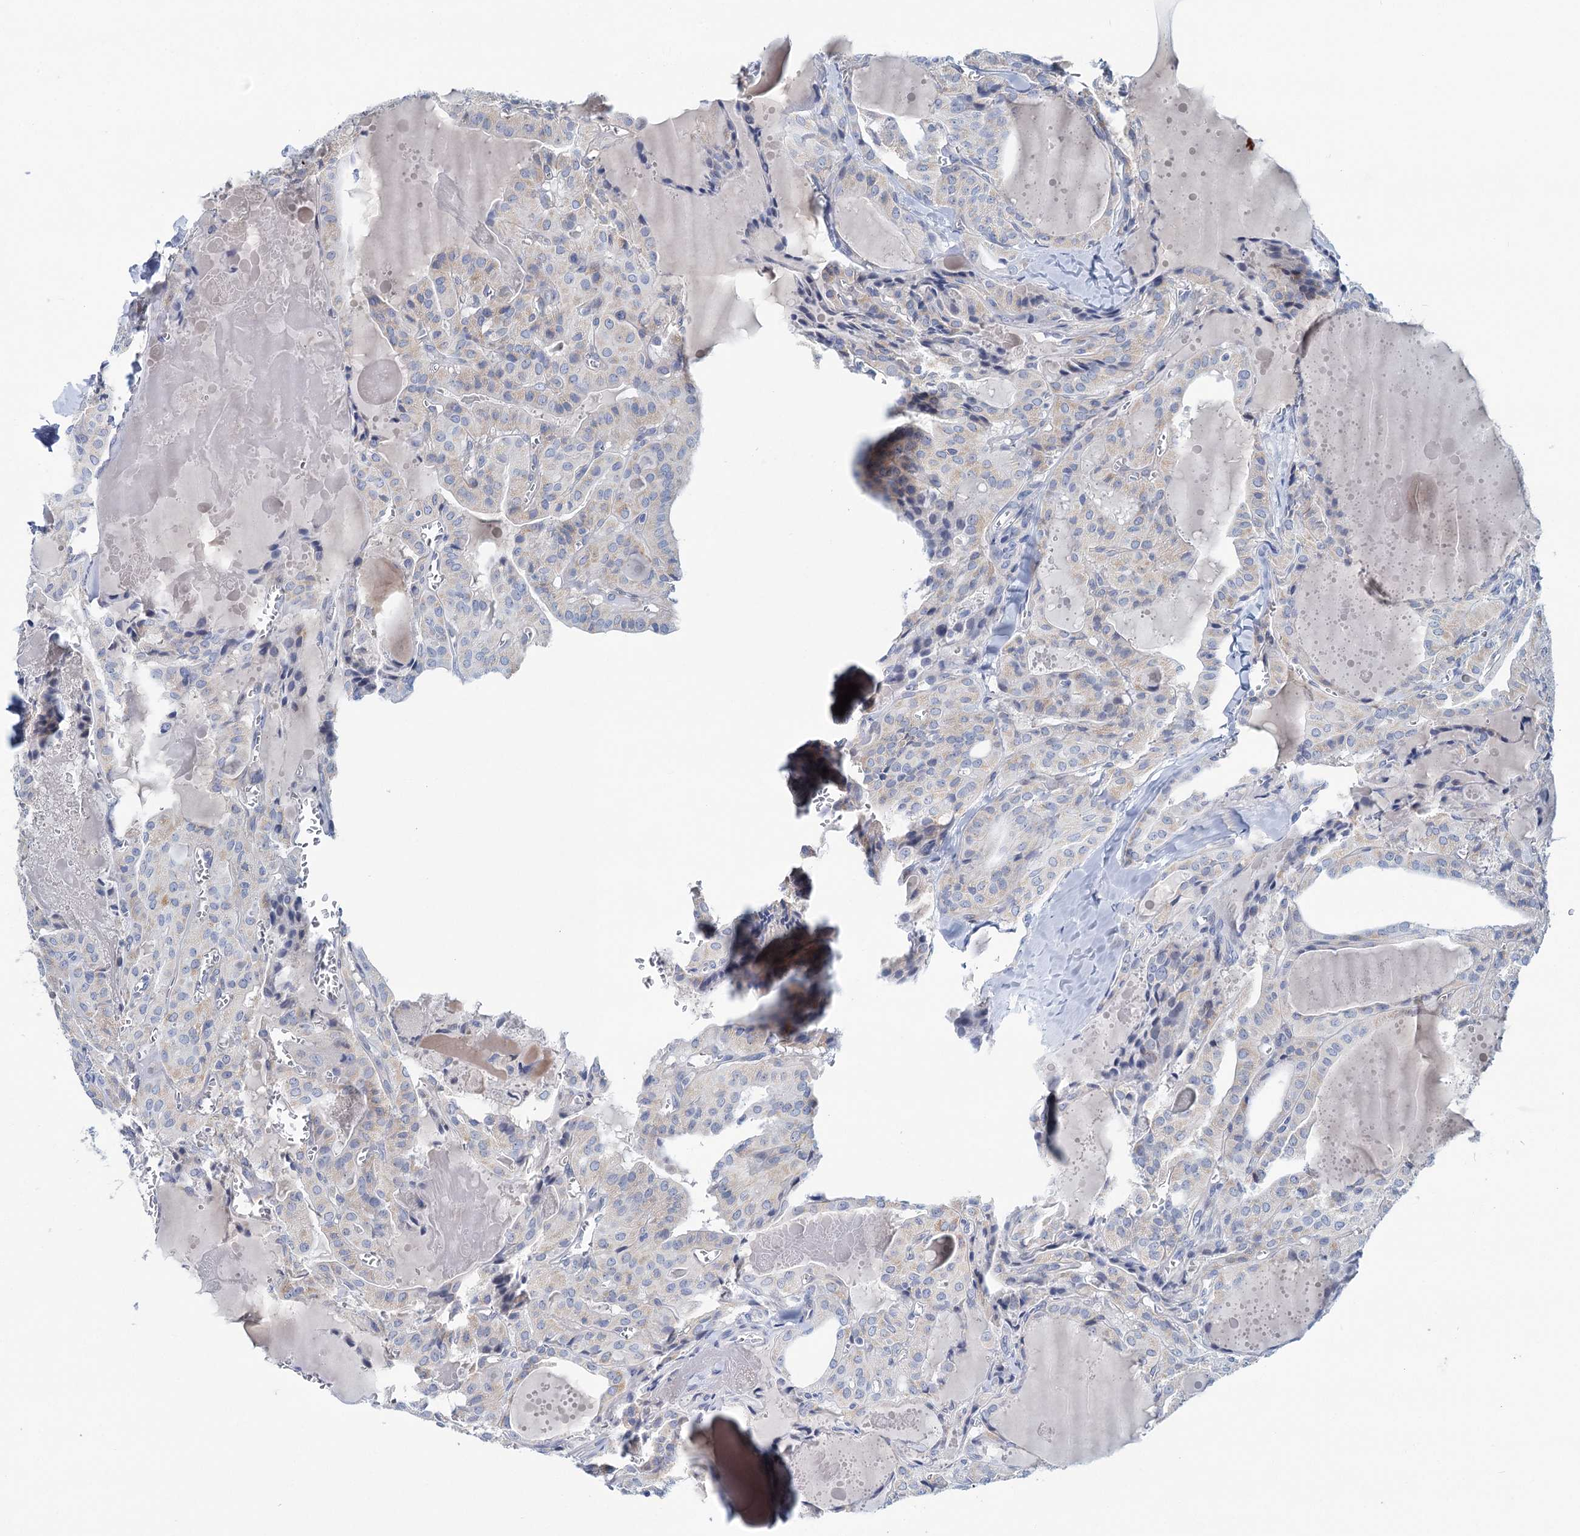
{"staining": {"intensity": "negative", "quantity": "none", "location": "none"}, "tissue": "thyroid cancer", "cell_type": "Tumor cells", "image_type": "cancer", "snomed": [{"axis": "morphology", "description": "Papillary adenocarcinoma, NOS"}, {"axis": "topography", "description": "Thyroid gland"}], "caption": "DAB (3,3'-diaminobenzidine) immunohistochemical staining of human papillary adenocarcinoma (thyroid) reveals no significant expression in tumor cells.", "gene": "CHDH", "patient": {"sex": "male", "age": 52}}